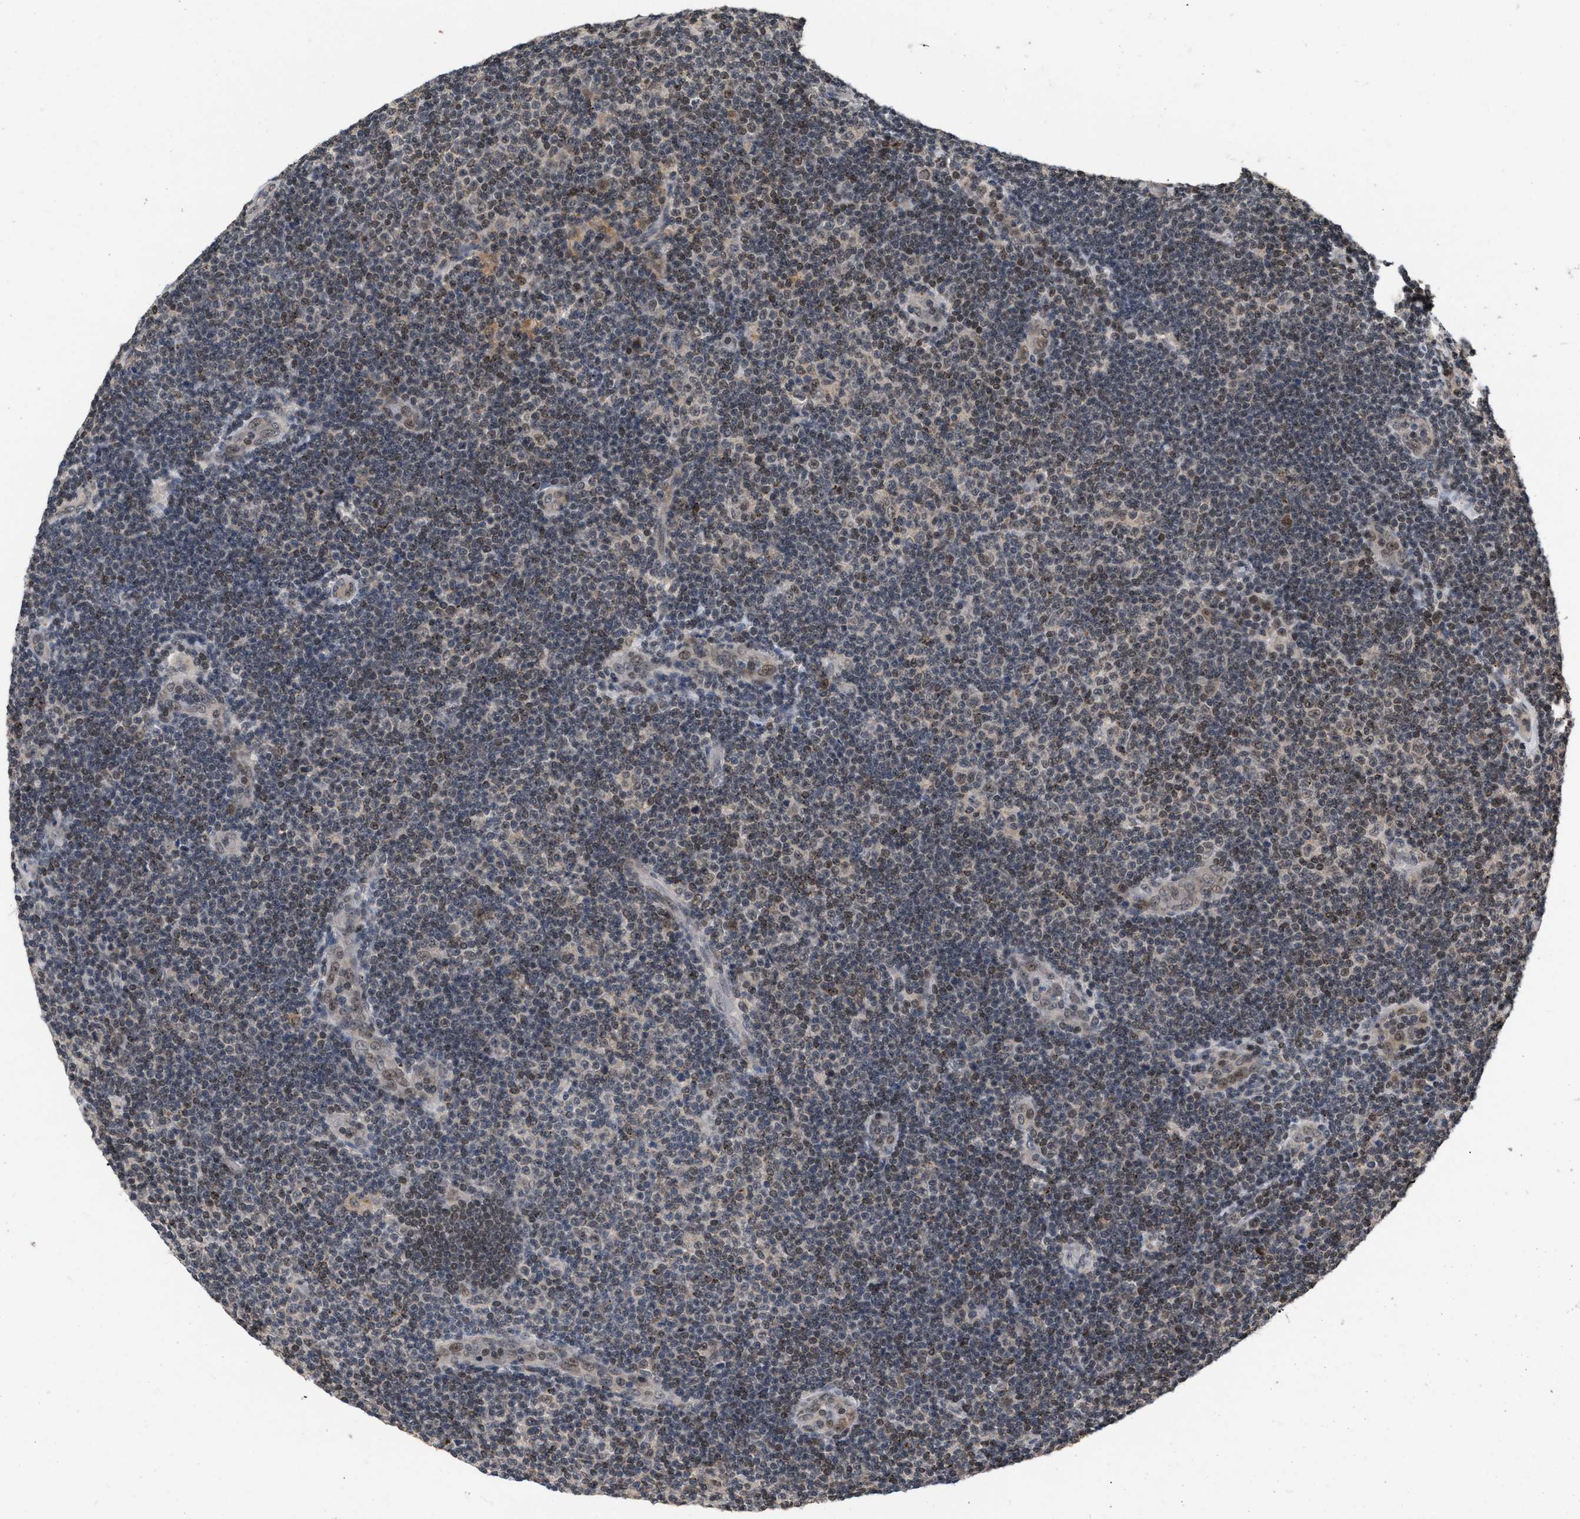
{"staining": {"intensity": "moderate", "quantity": "<25%", "location": "nuclear"}, "tissue": "lymphoma", "cell_type": "Tumor cells", "image_type": "cancer", "snomed": [{"axis": "morphology", "description": "Malignant lymphoma, non-Hodgkin's type, Low grade"}, {"axis": "topography", "description": "Lymph node"}], "caption": "An image of human lymphoma stained for a protein displays moderate nuclear brown staining in tumor cells.", "gene": "C9orf78", "patient": {"sex": "male", "age": 83}}